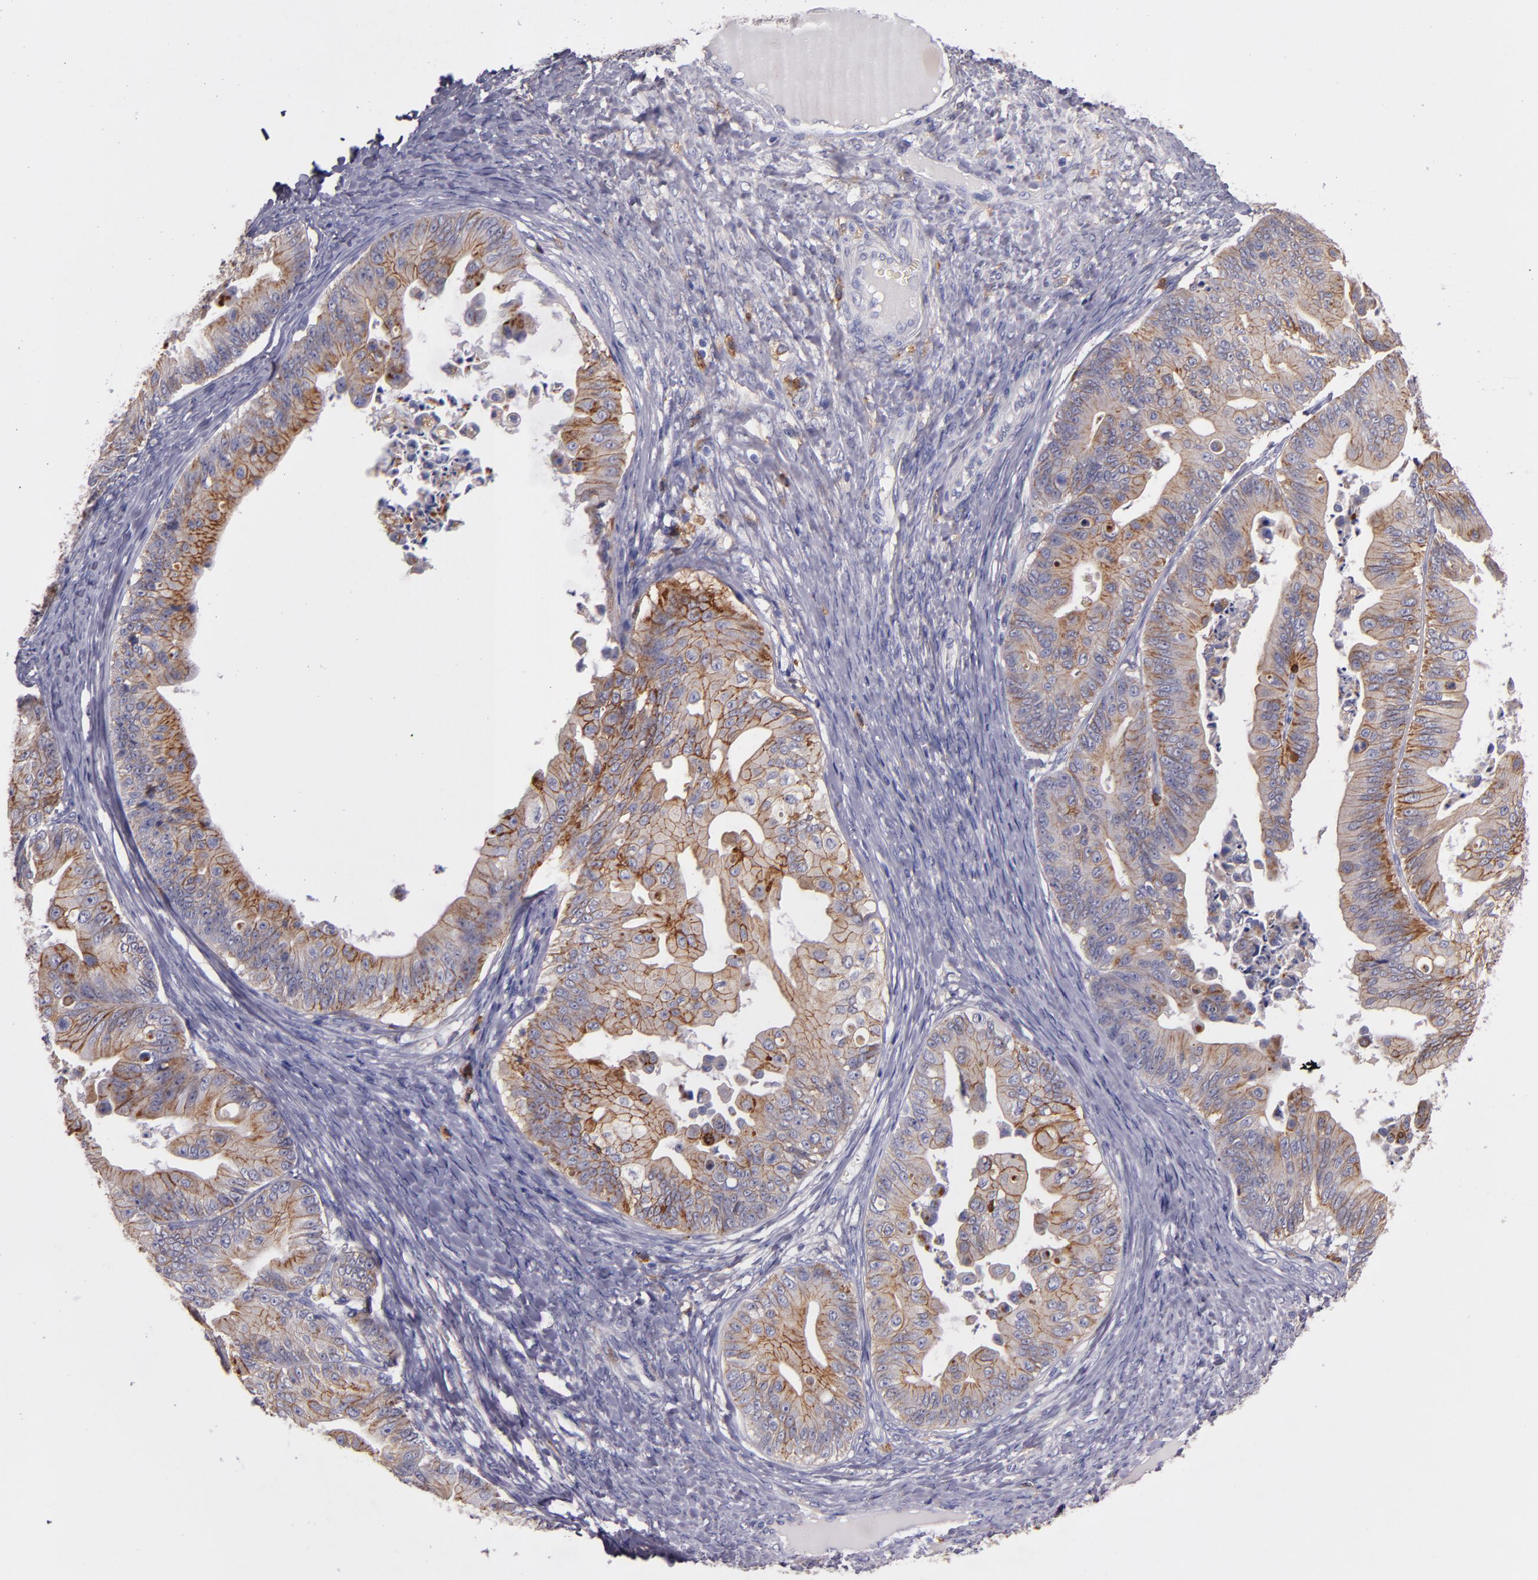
{"staining": {"intensity": "moderate", "quantity": "25%-75%", "location": "cytoplasmic/membranous"}, "tissue": "ovarian cancer", "cell_type": "Tumor cells", "image_type": "cancer", "snomed": [{"axis": "morphology", "description": "Cystadenocarcinoma, mucinous, NOS"}, {"axis": "topography", "description": "Ovary"}], "caption": "Moderate cytoplasmic/membranous protein positivity is seen in approximately 25%-75% of tumor cells in ovarian mucinous cystadenocarcinoma. (DAB IHC, brown staining for protein, blue staining for nuclei).", "gene": "C5AR1", "patient": {"sex": "female", "age": 37}}